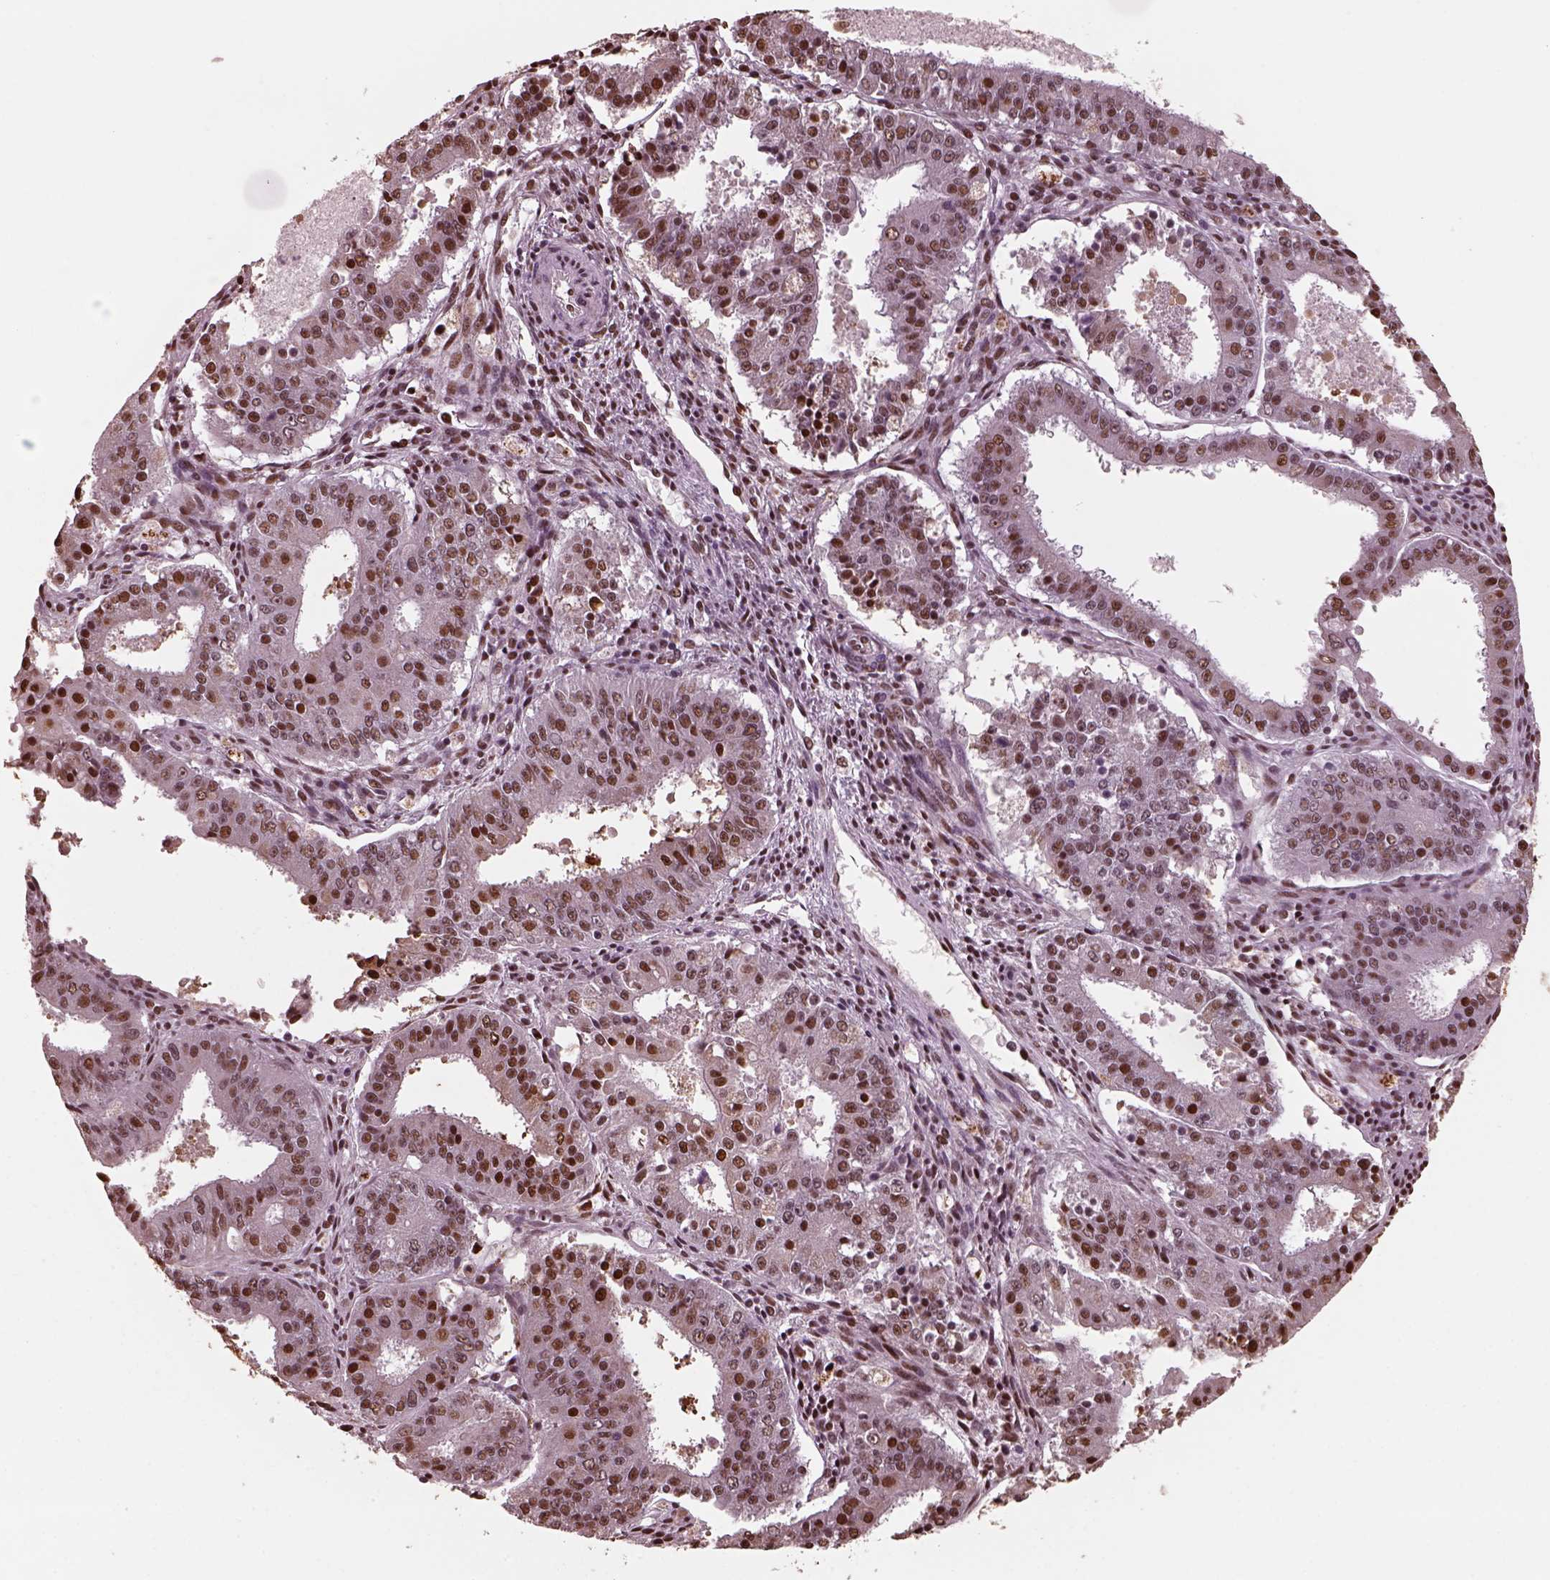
{"staining": {"intensity": "strong", "quantity": "25%-75%", "location": "nuclear"}, "tissue": "ovarian cancer", "cell_type": "Tumor cells", "image_type": "cancer", "snomed": [{"axis": "morphology", "description": "Carcinoma, endometroid"}, {"axis": "topography", "description": "Ovary"}], "caption": "The immunohistochemical stain labels strong nuclear positivity in tumor cells of ovarian cancer (endometroid carcinoma) tissue.", "gene": "NSD1", "patient": {"sex": "female", "age": 42}}